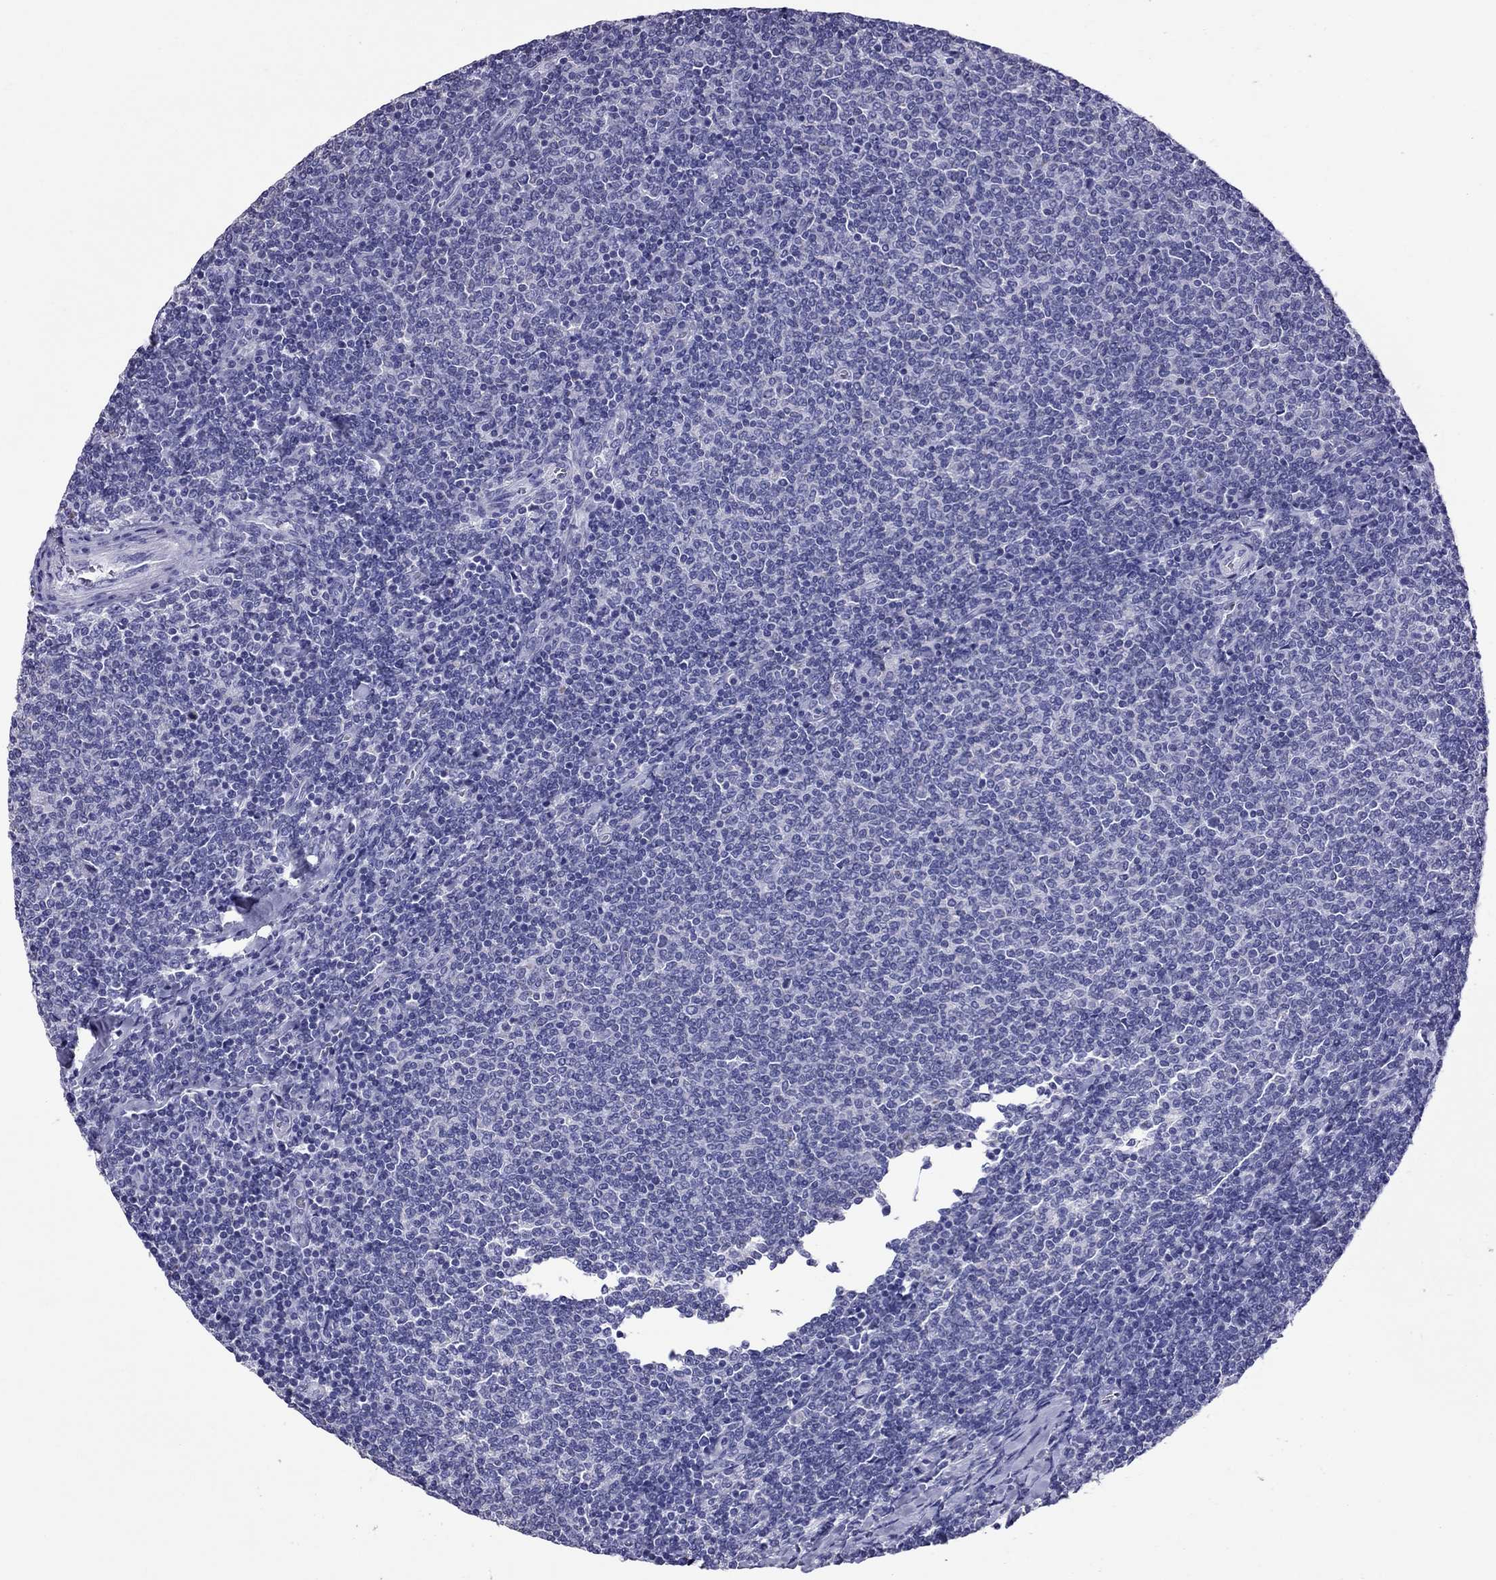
{"staining": {"intensity": "negative", "quantity": "none", "location": "none"}, "tissue": "lymphoma", "cell_type": "Tumor cells", "image_type": "cancer", "snomed": [{"axis": "morphology", "description": "Malignant lymphoma, non-Hodgkin's type, Low grade"}, {"axis": "topography", "description": "Lymph node"}], "caption": "This is an IHC photomicrograph of human low-grade malignant lymphoma, non-Hodgkin's type. There is no staining in tumor cells.", "gene": "TTLL13", "patient": {"sex": "male", "age": 52}}